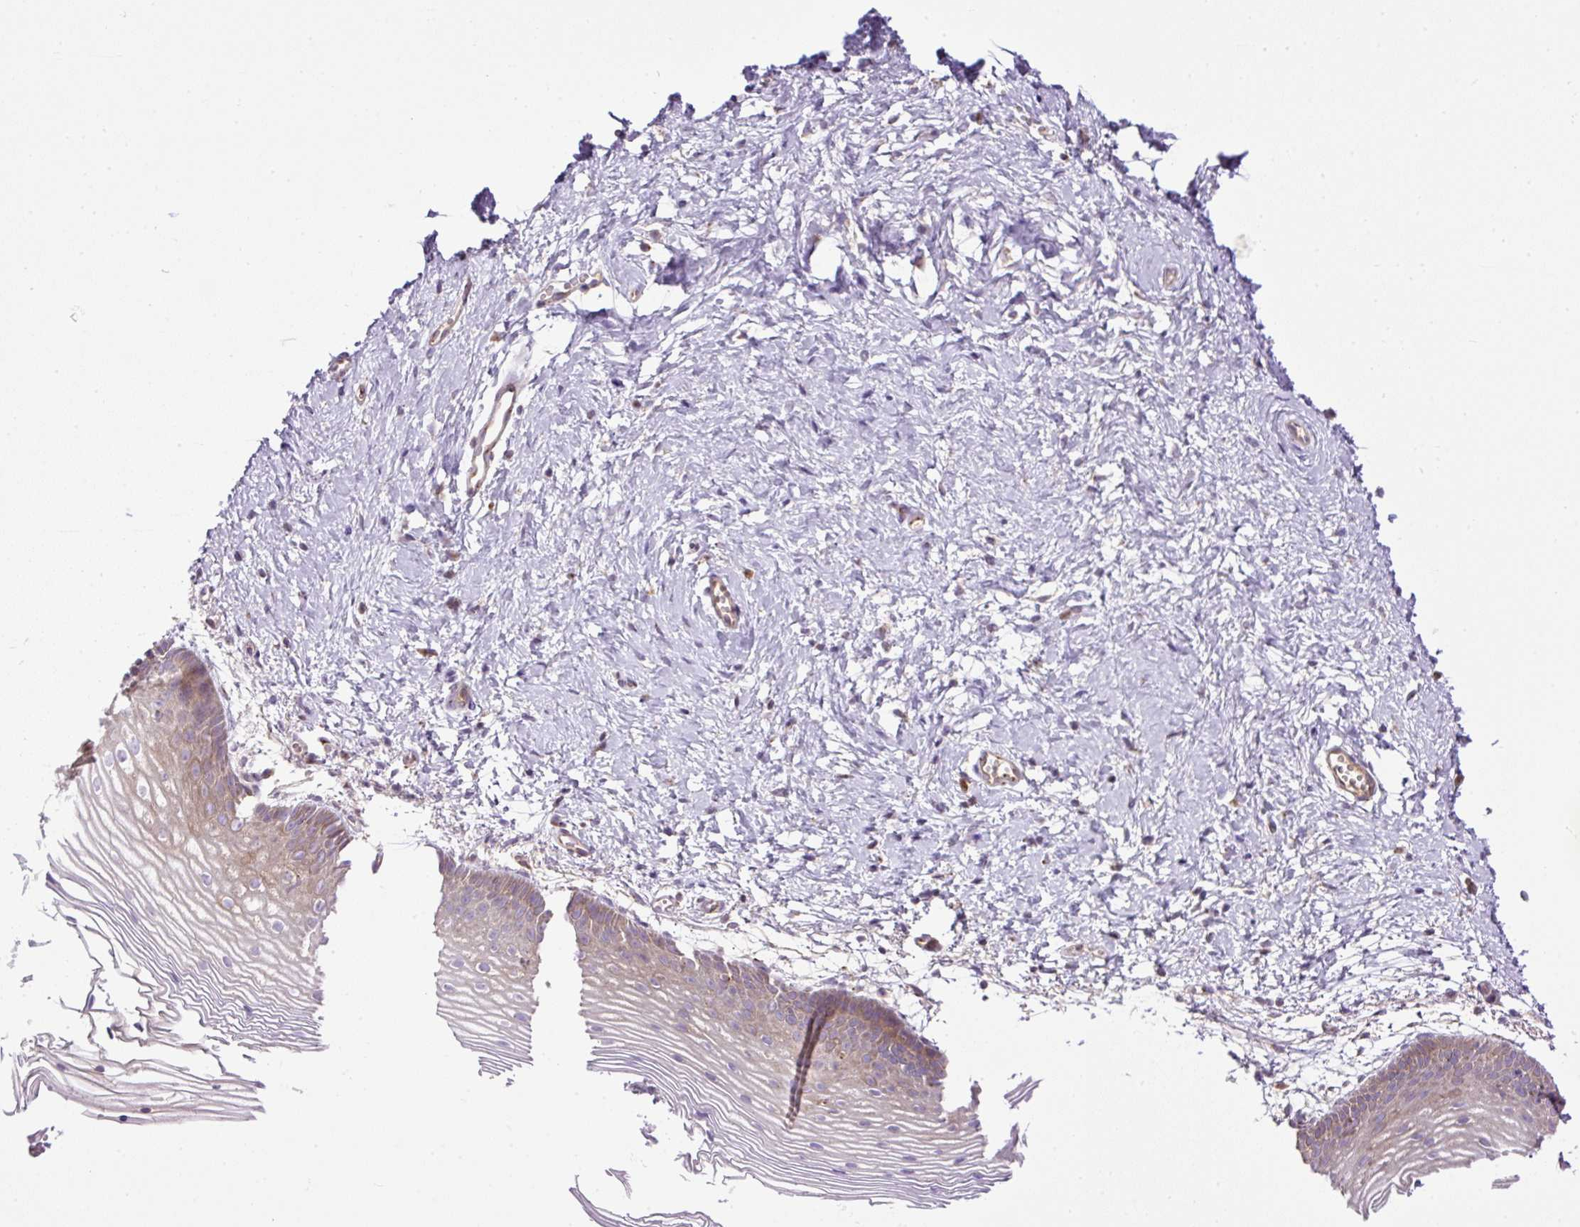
{"staining": {"intensity": "moderate", "quantity": "25%-75%", "location": "cytoplasmic/membranous"}, "tissue": "vagina", "cell_type": "Squamous epithelial cells", "image_type": "normal", "snomed": [{"axis": "morphology", "description": "Normal tissue, NOS"}, {"axis": "topography", "description": "Vagina"}], "caption": "Unremarkable vagina demonstrates moderate cytoplasmic/membranous positivity in approximately 25%-75% of squamous epithelial cells.", "gene": "ZNF547", "patient": {"sex": "female", "age": 56}}